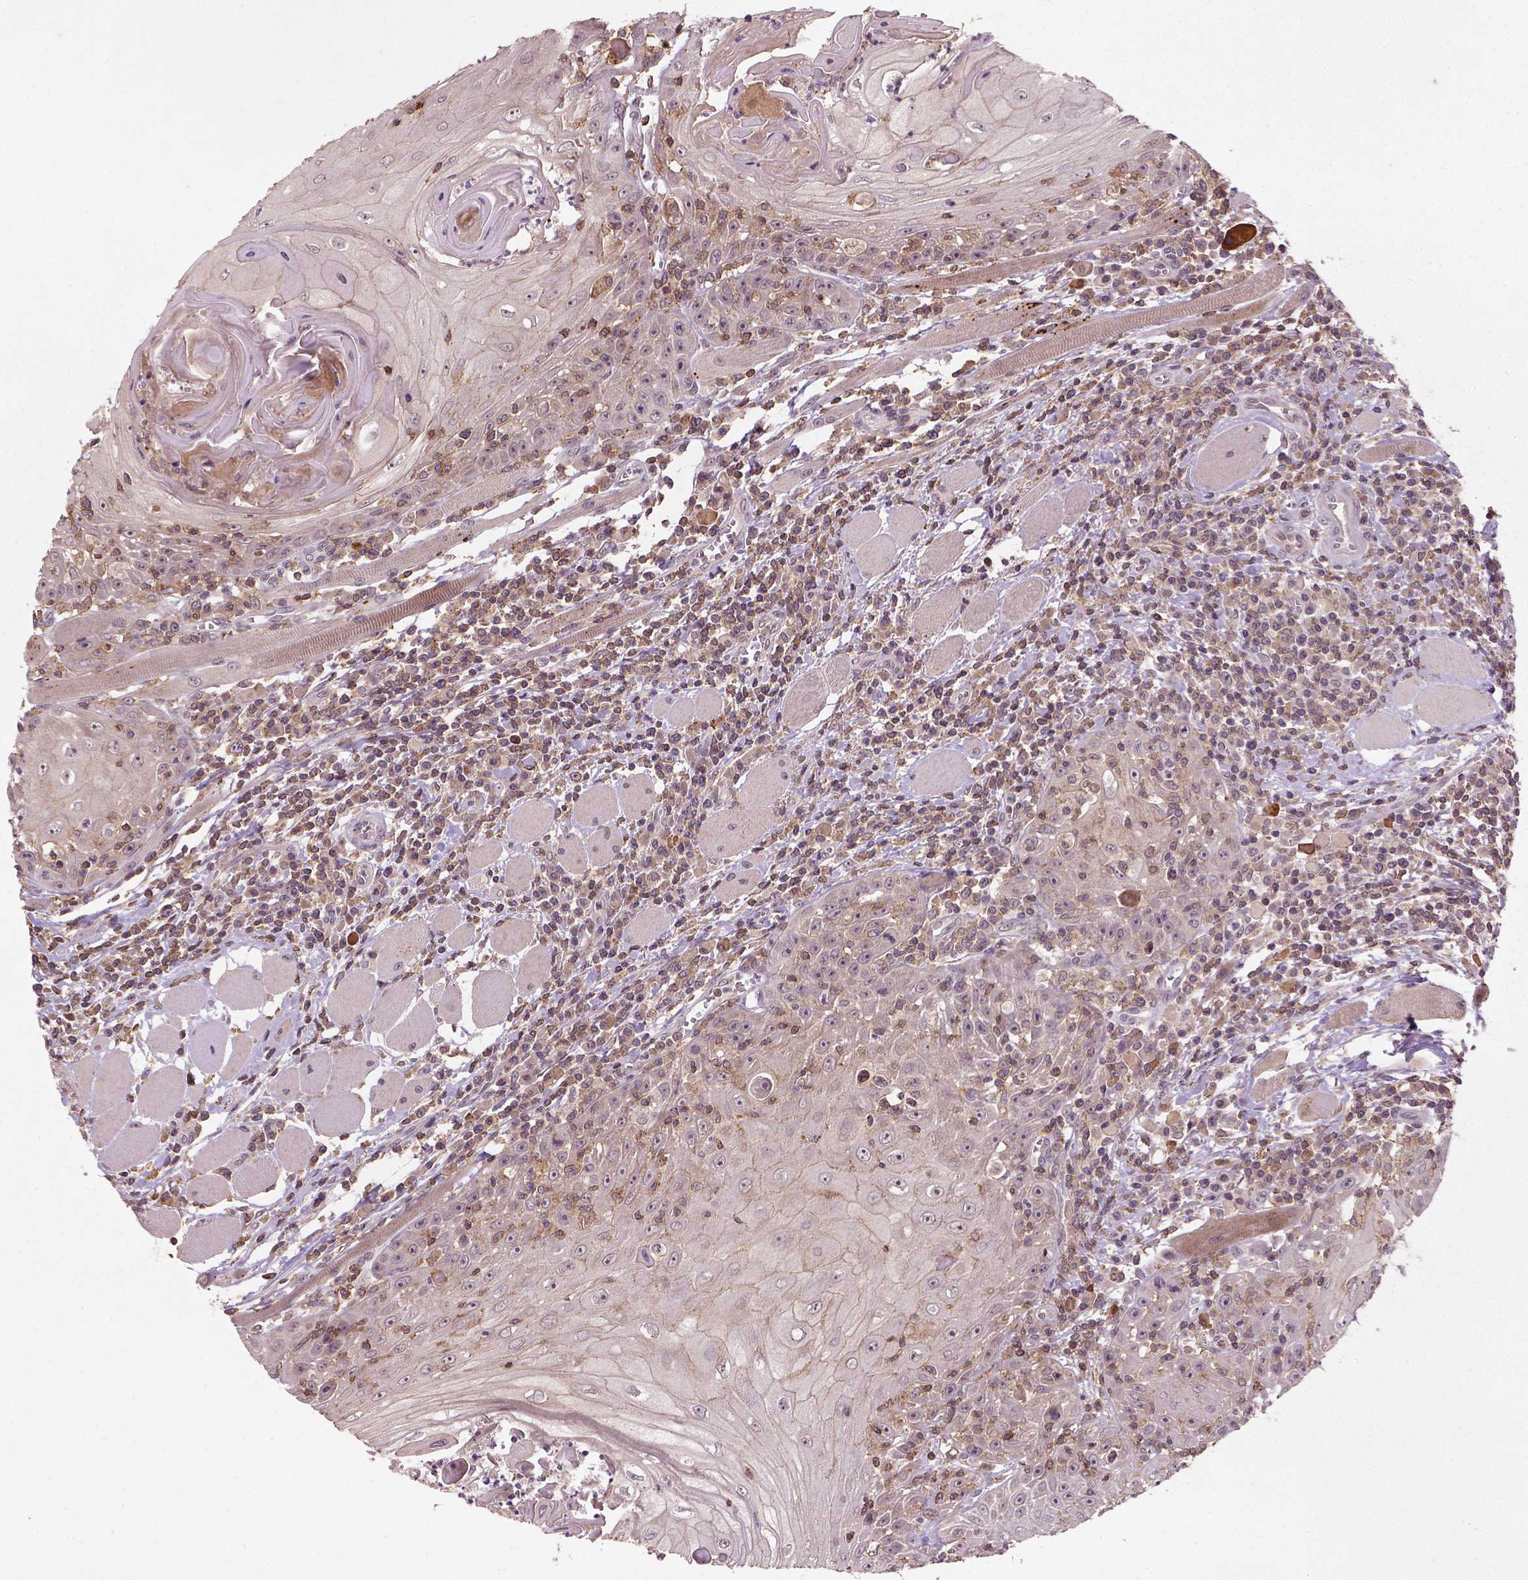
{"staining": {"intensity": "weak", "quantity": "25%-75%", "location": "cytoplasmic/membranous"}, "tissue": "head and neck cancer", "cell_type": "Tumor cells", "image_type": "cancer", "snomed": [{"axis": "morphology", "description": "Squamous cell carcinoma, NOS"}, {"axis": "topography", "description": "Head-Neck"}], "caption": "Immunohistochemistry (IHC) image of human head and neck squamous cell carcinoma stained for a protein (brown), which demonstrates low levels of weak cytoplasmic/membranous expression in approximately 25%-75% of tumor cells.", "gene": "CAMKK1", "patient": {"sex": "male", "age": 52}}